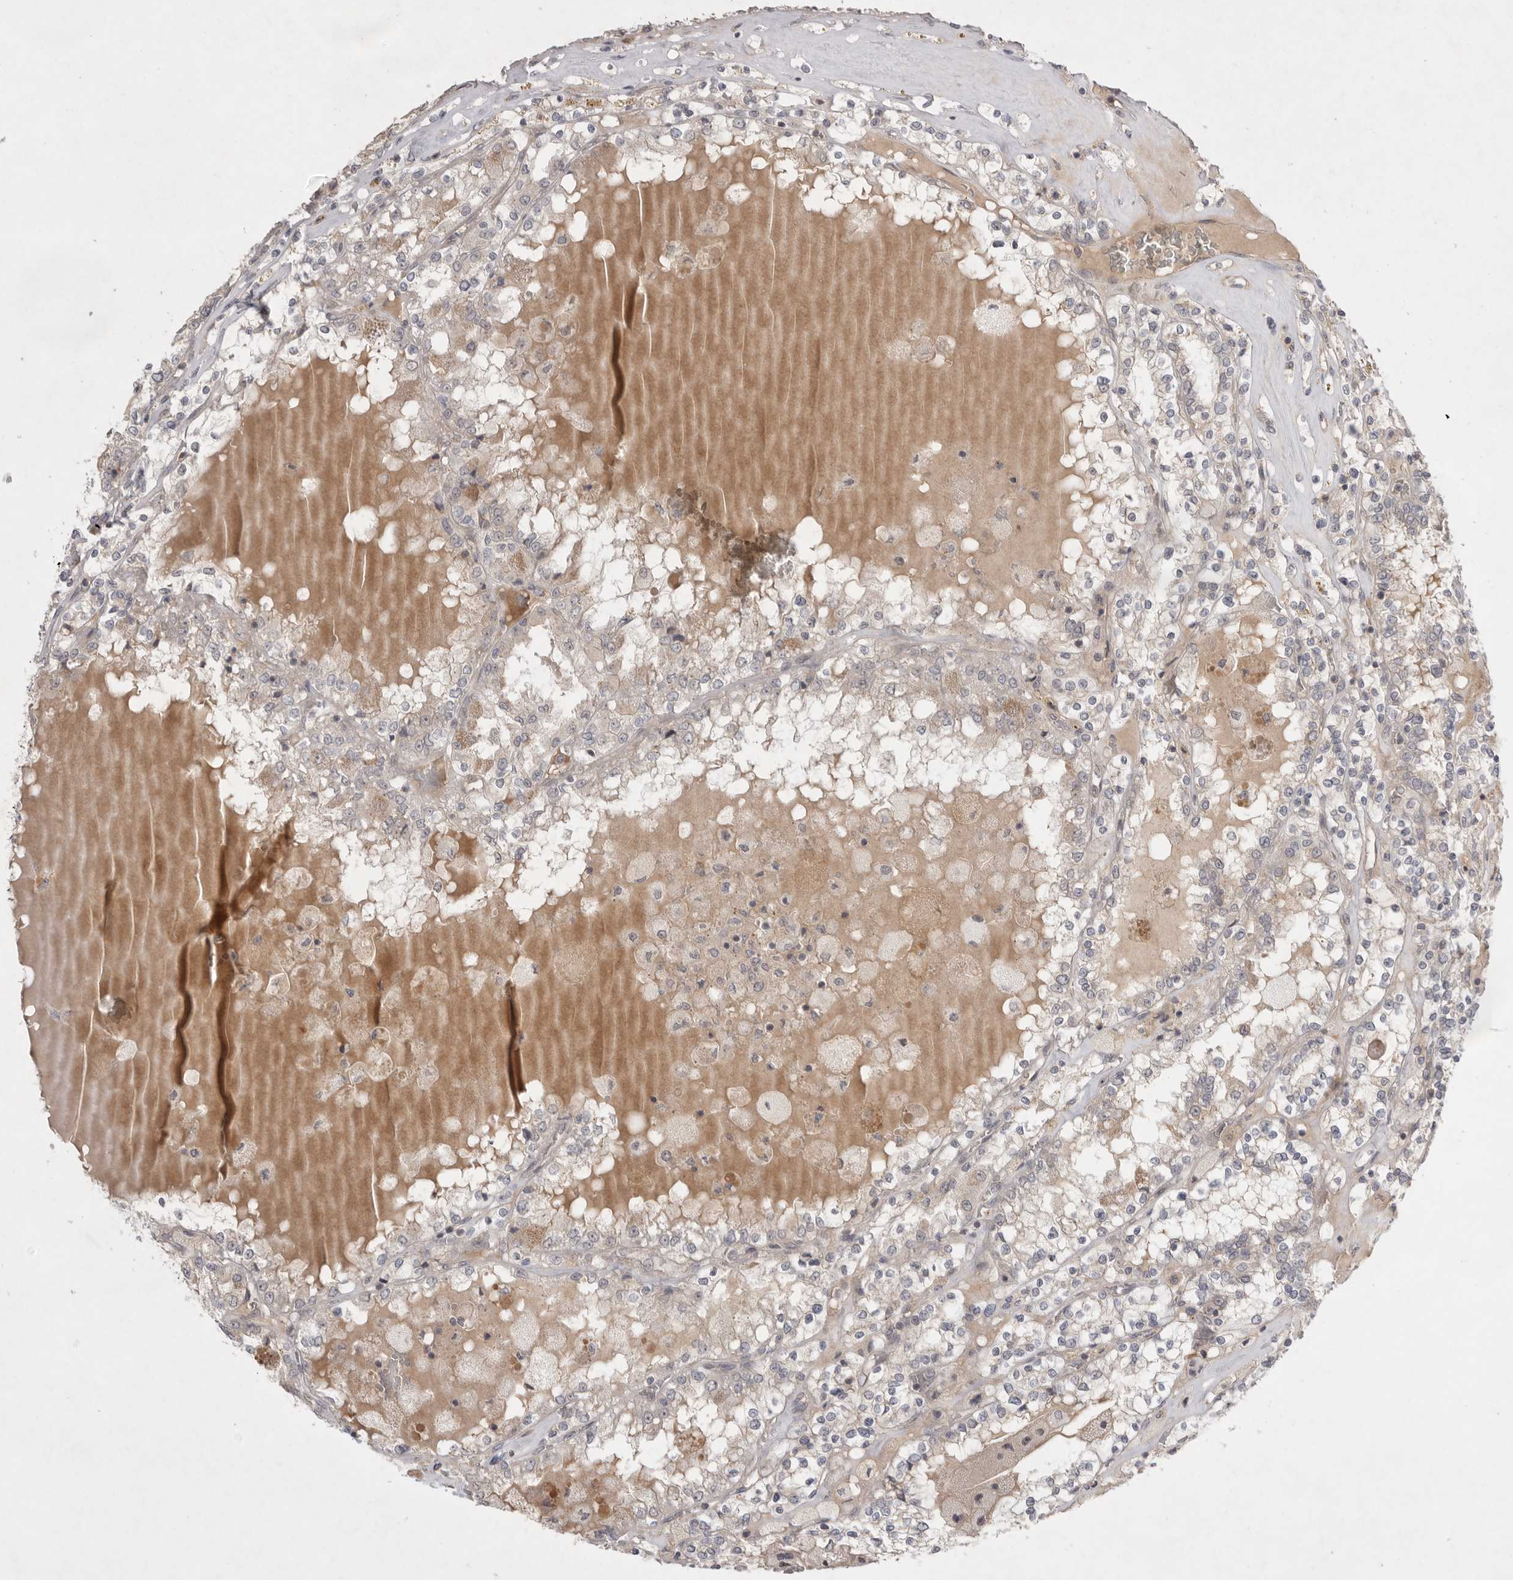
{"staining": {"intensity": "weak", "quantity": "<25%", "location": "cytoplasmic/membranous"}, "tissue": "renal cancer", "cell_type": "Tumor cells", "image_type": "cancer", "snomed": [{"axis": "morphology", "description": "Adenocarcinoma, NOS"}, {"axis": "topography", "description": "Kidney"}], "caption": "This is an IHC photomicrograph of adenocarcinoma (renal). There is no staining in tumor cells.", "gene": "NRCAM", "patient": {"sex": "female", "age": 56}}